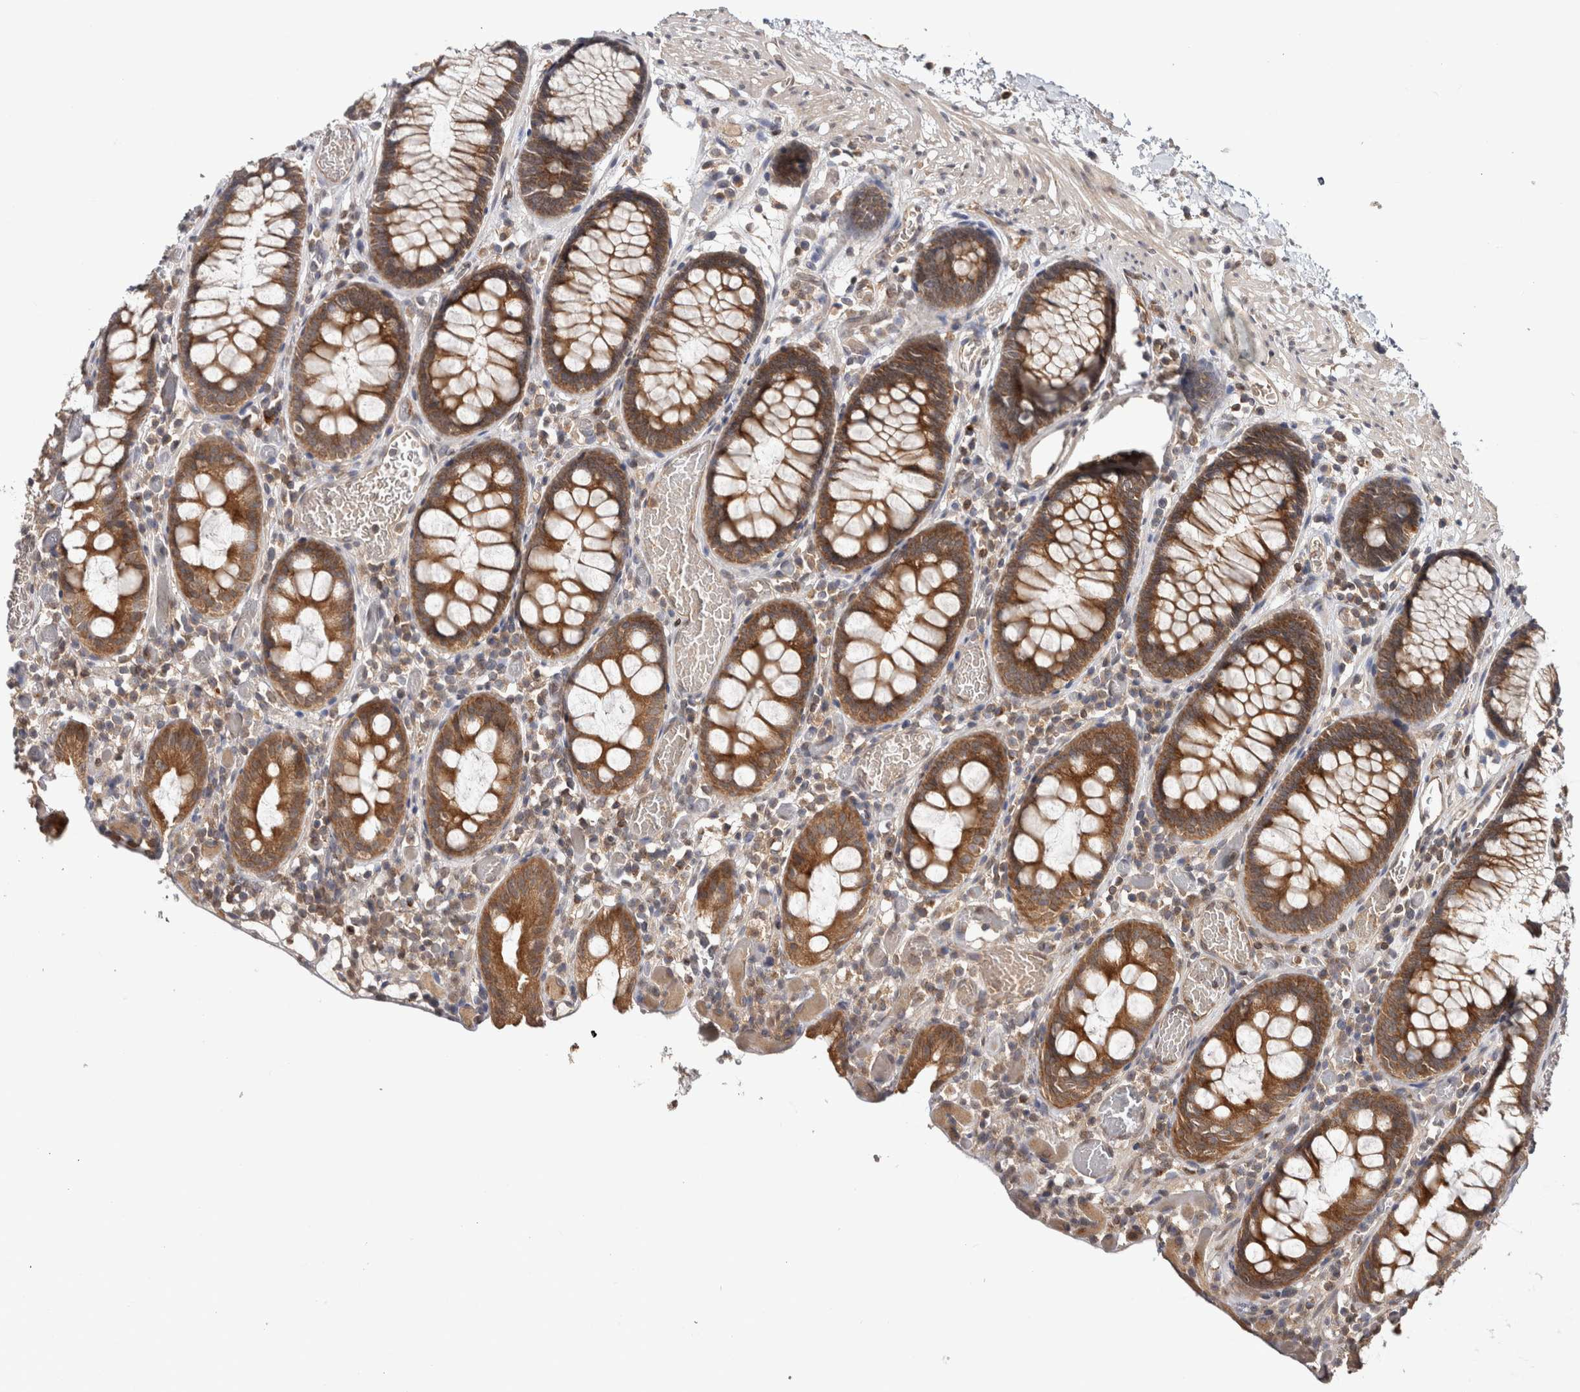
{"staining": {"intensity": "moderate", "quantity": ">75%", "location": "cytoplasmic/membranous"}, "tissue": "colon", "cell_type": "Endothelial cells", "image_type": "normal", "snomed": [{"axis": "morphology", "description": "Normal tissue, NOS"}, {"axis": "topography", "description": "Colon"}], "caption": "Brown immunohistochemical staining in benign human colon demonstrates moderate cytoplasmic/membranous positivity in about >75% of endothelial cells. The staining was performed using DAB (3,3'-diaminobenzidine) to visualize the protein expression in brown, while the nuclei were stained in blue with hematoxylin (Magnification: 20x).", "gene": "HMOX2", "patient": {"sex": "male", "age": 14}}